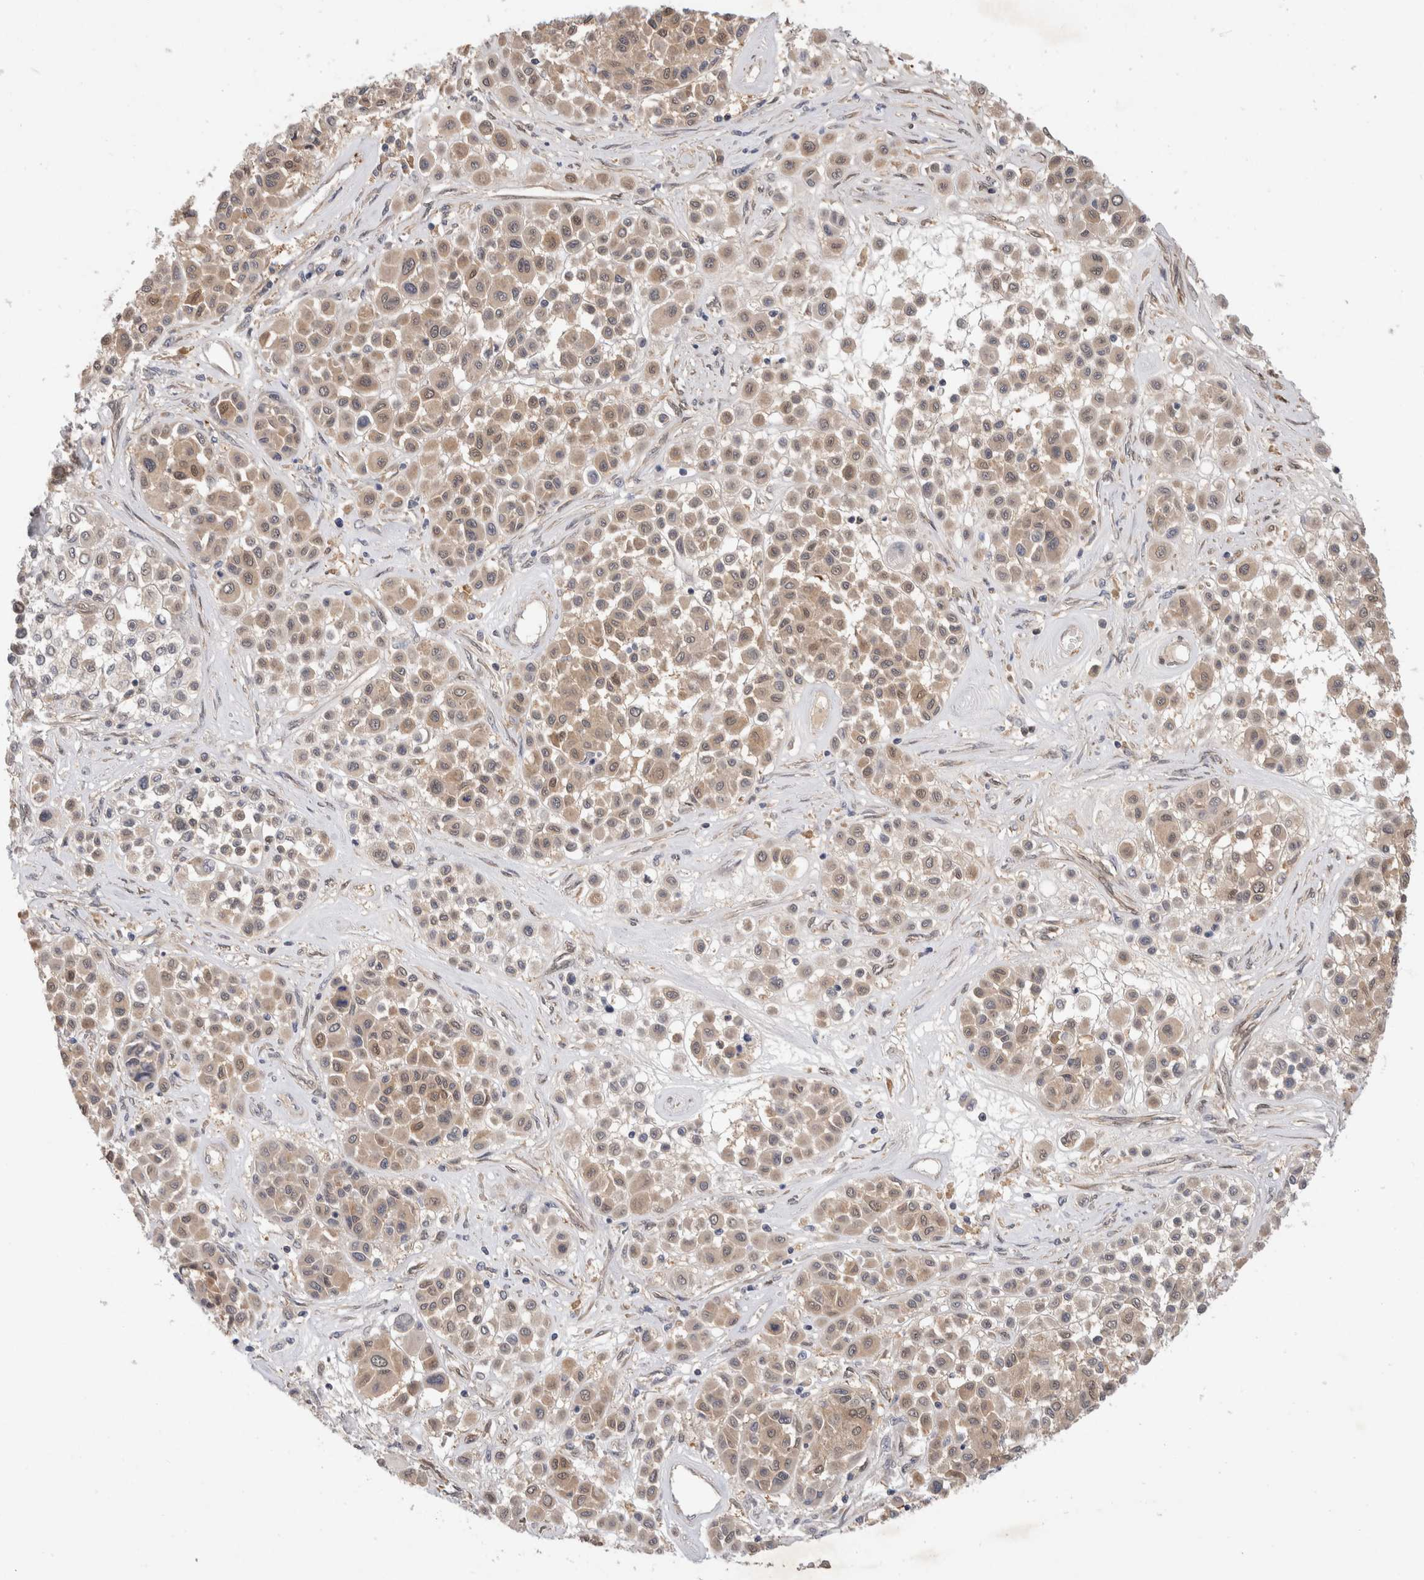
{"staining": {"intensity": "weak", "quantity": ">75%", "location": "cytoplasmic/membranous"}, "tissue": "melanoma", "cell_type": "Tumor cells", "image_type": "cancer", "snomed": [{"axis": "morphology", "description": "Malignant melanoma, Metastatic site"}, {"axis": "topography", "description": "Soft tissue"}], "caption": "Immunohistochemical staining of human malignant melanoma (metastatic site) displays low levels of weak cytoplasmic/membranous staining in about >75% of tumor cells. (IHC, brightfield microscopy, high magnification).", "gene": "PGM1", "patient": {"sex": "male", "age": 41}}